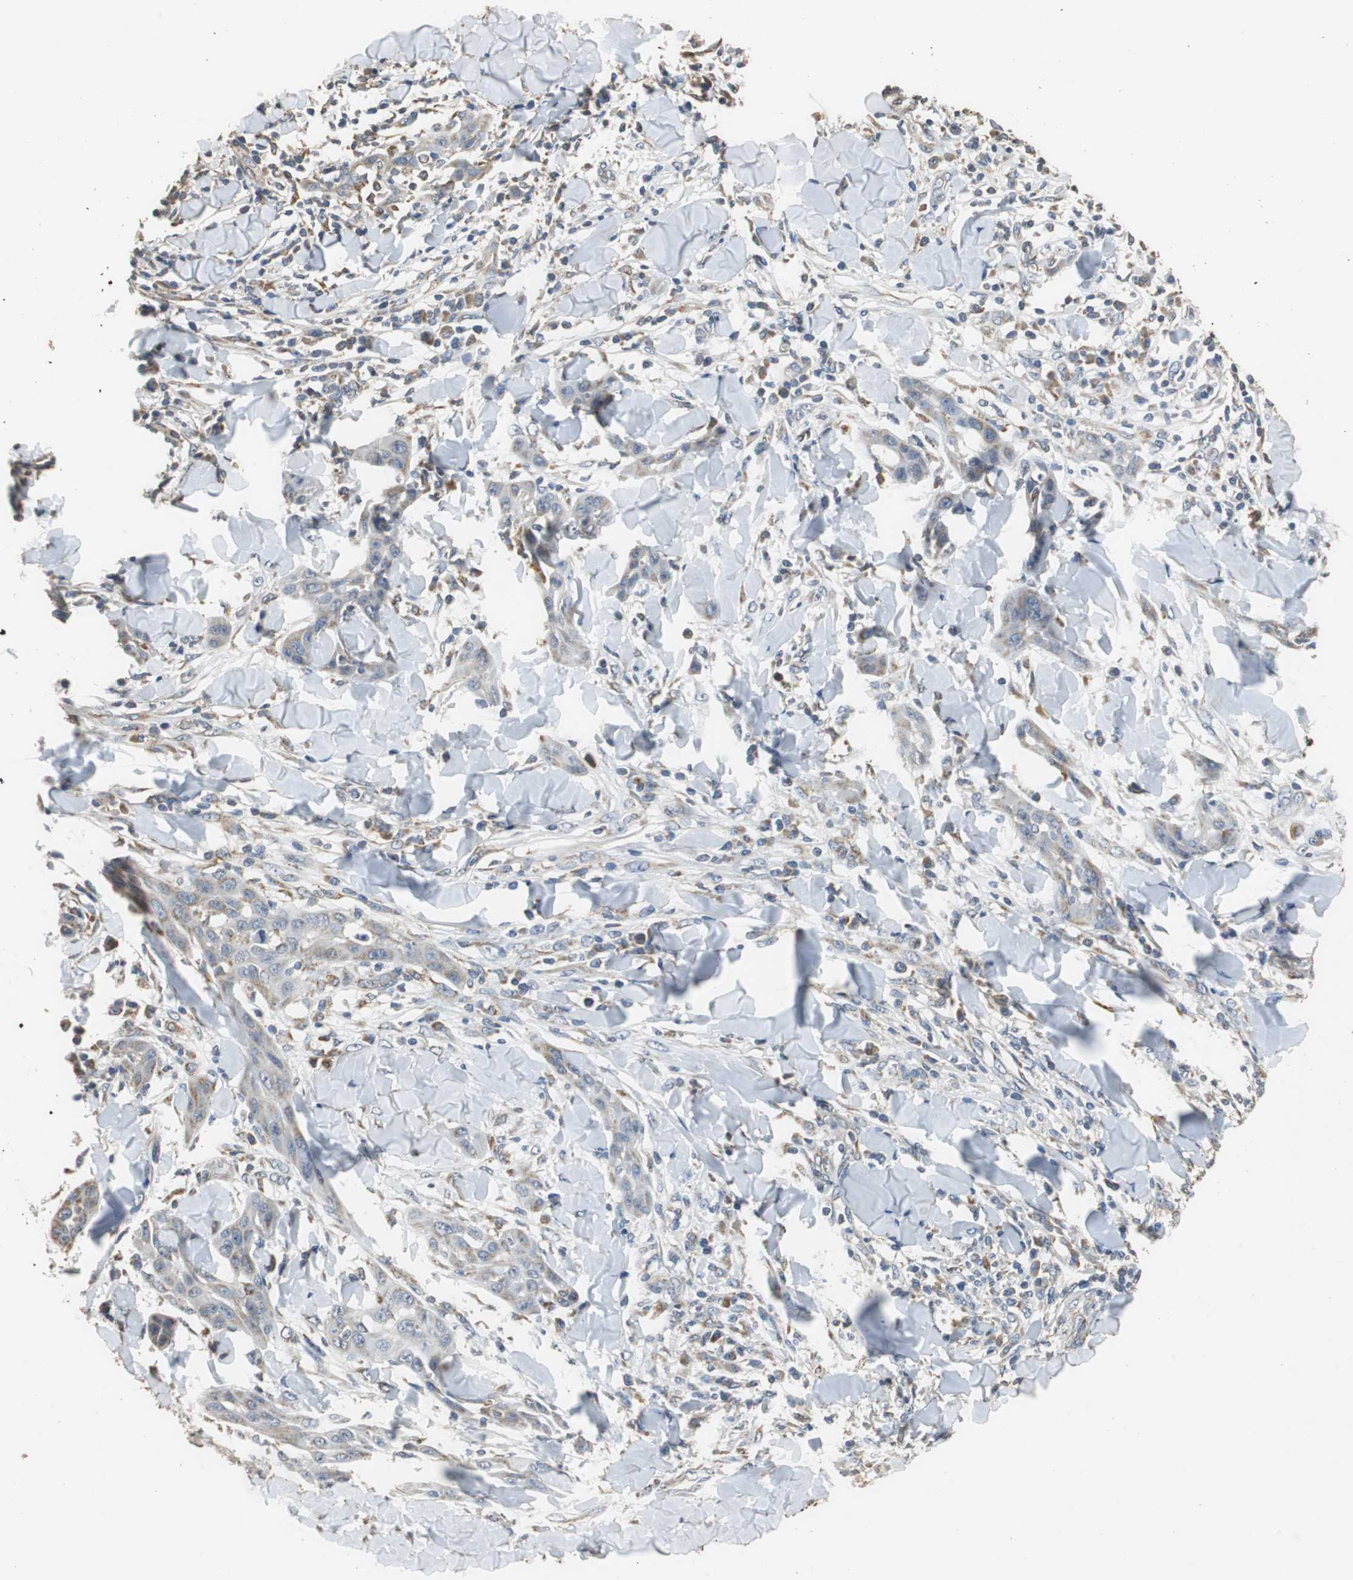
{"staining": {"intensity": "weak", "quantity": ">75%", "location": "cytoplasmic/membranous"}, "tissue": "skin cancer", "cell_type": "Tumor cells", "image_type": "cancer", "snomed": [{"axis": "morphology", "description": "Squamous cell carcinoma, NOS"}, {"axis": "topography", "description": "Skin"}], "caption": "Immunohistochemistry photomicrograph of skin cancer stained for a protein (brown), which reveals low levels of weak cytoplasmic/membranous staining in approximately >75% of tumor cells.", "gene": "HMGCL", "patient": {"sex": "male", "age": 24}}